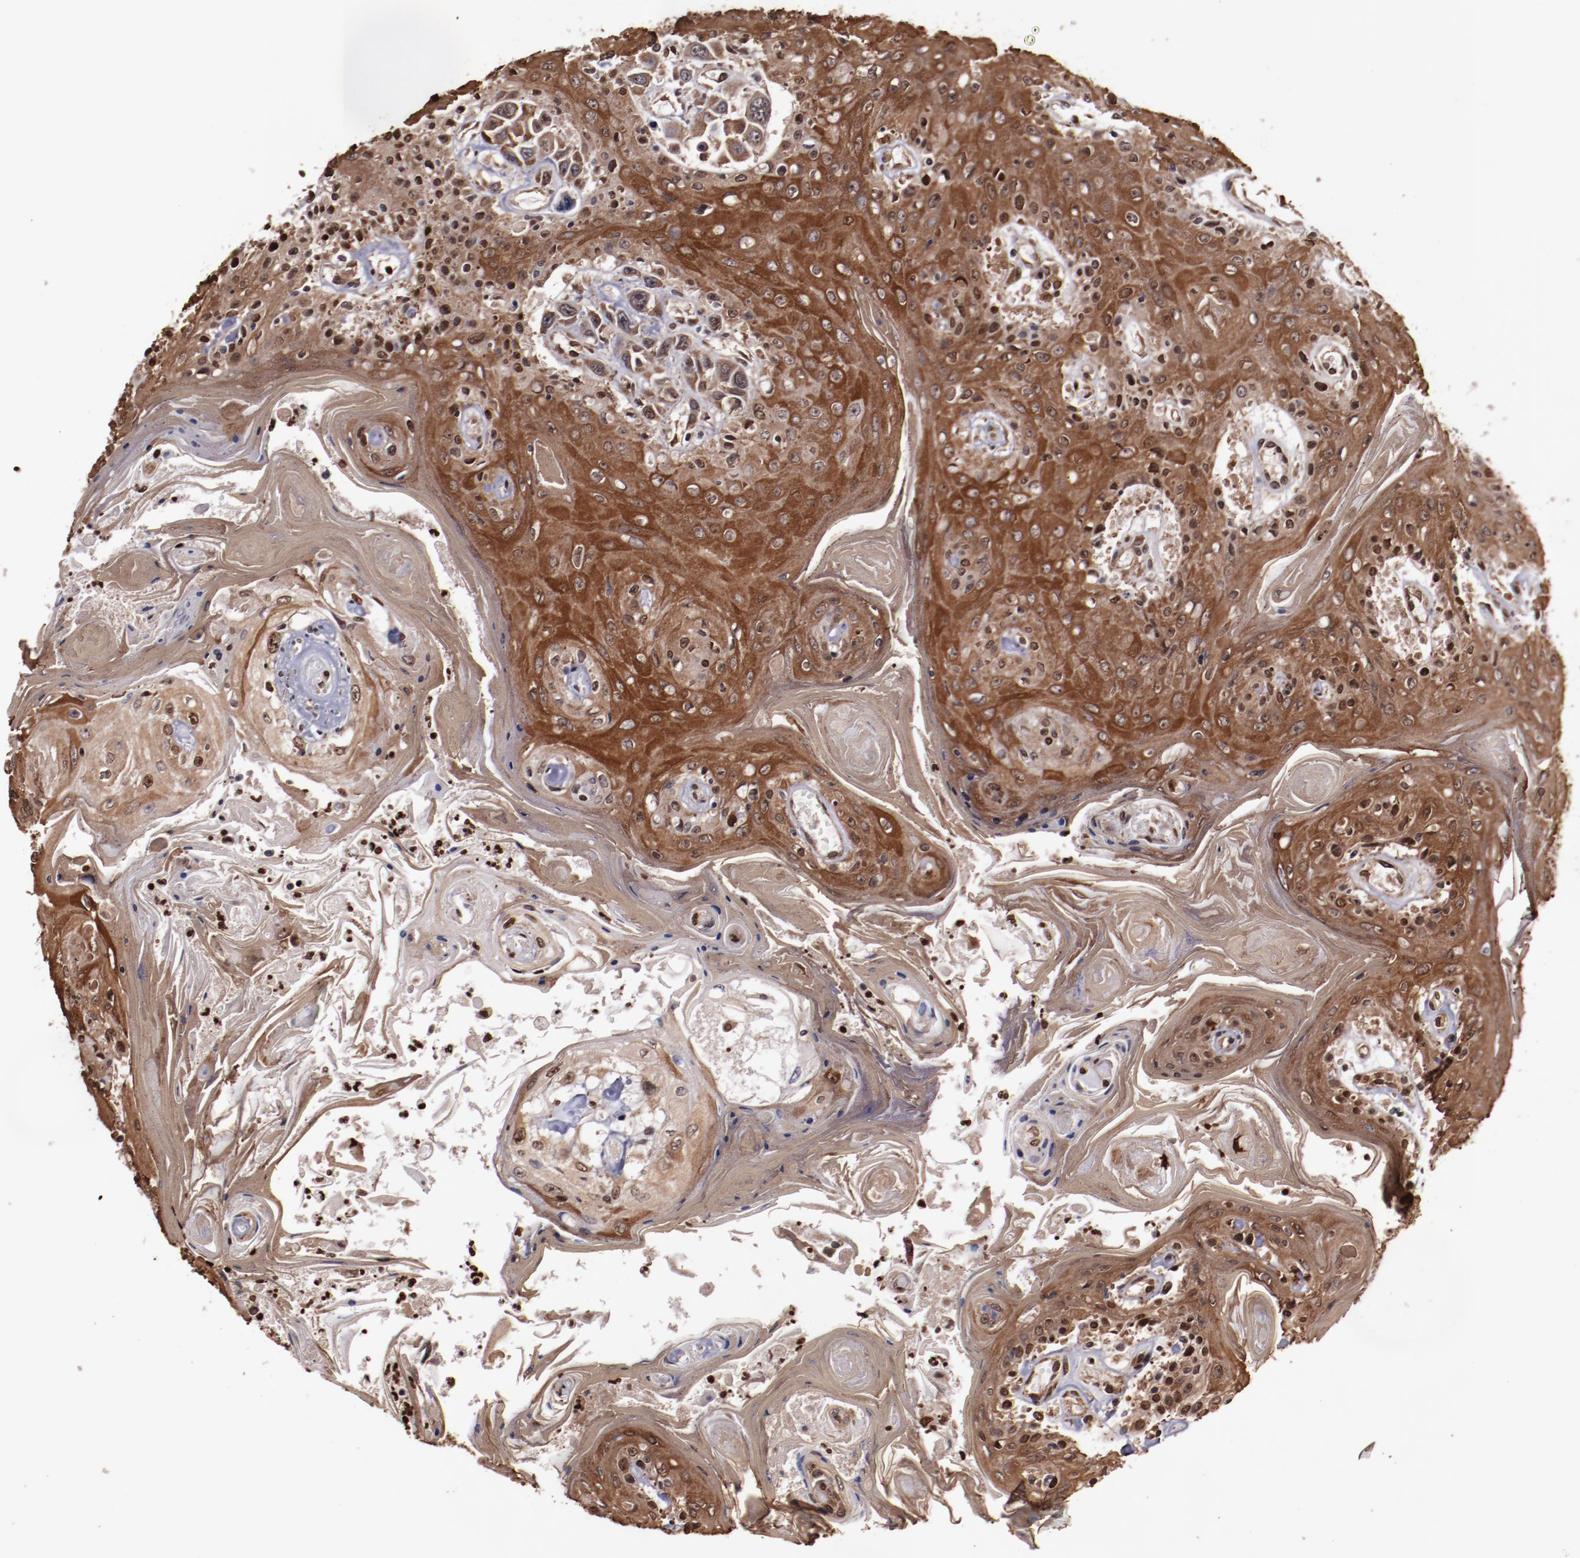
{"staining": {"intensity": "moderate", "quantity": ">75%", "location": "cytoplasmic/membranous,nuclear"}, "tissue": "head and neck cancer", "cell_type": "Tumor cells", "image_type": "cancer", "snomed": [{"axis": "morphology", "description": "Squamous cell carcinoma, NOS"}, {"axis": "topography", "description": "Oral tissue"}, {"axis": "topography", "description": "Head-Neck"}], "caption": "Immunohistochemistry histopathology image of head and neck cancer stained for a protein (brown), which displays medium levels of moderate cytoplasmic/membranous and nuclear staining in about >75% of tumor cells.", "gene": "APEX1", "patient": {"sex": "female", "age": 76}}